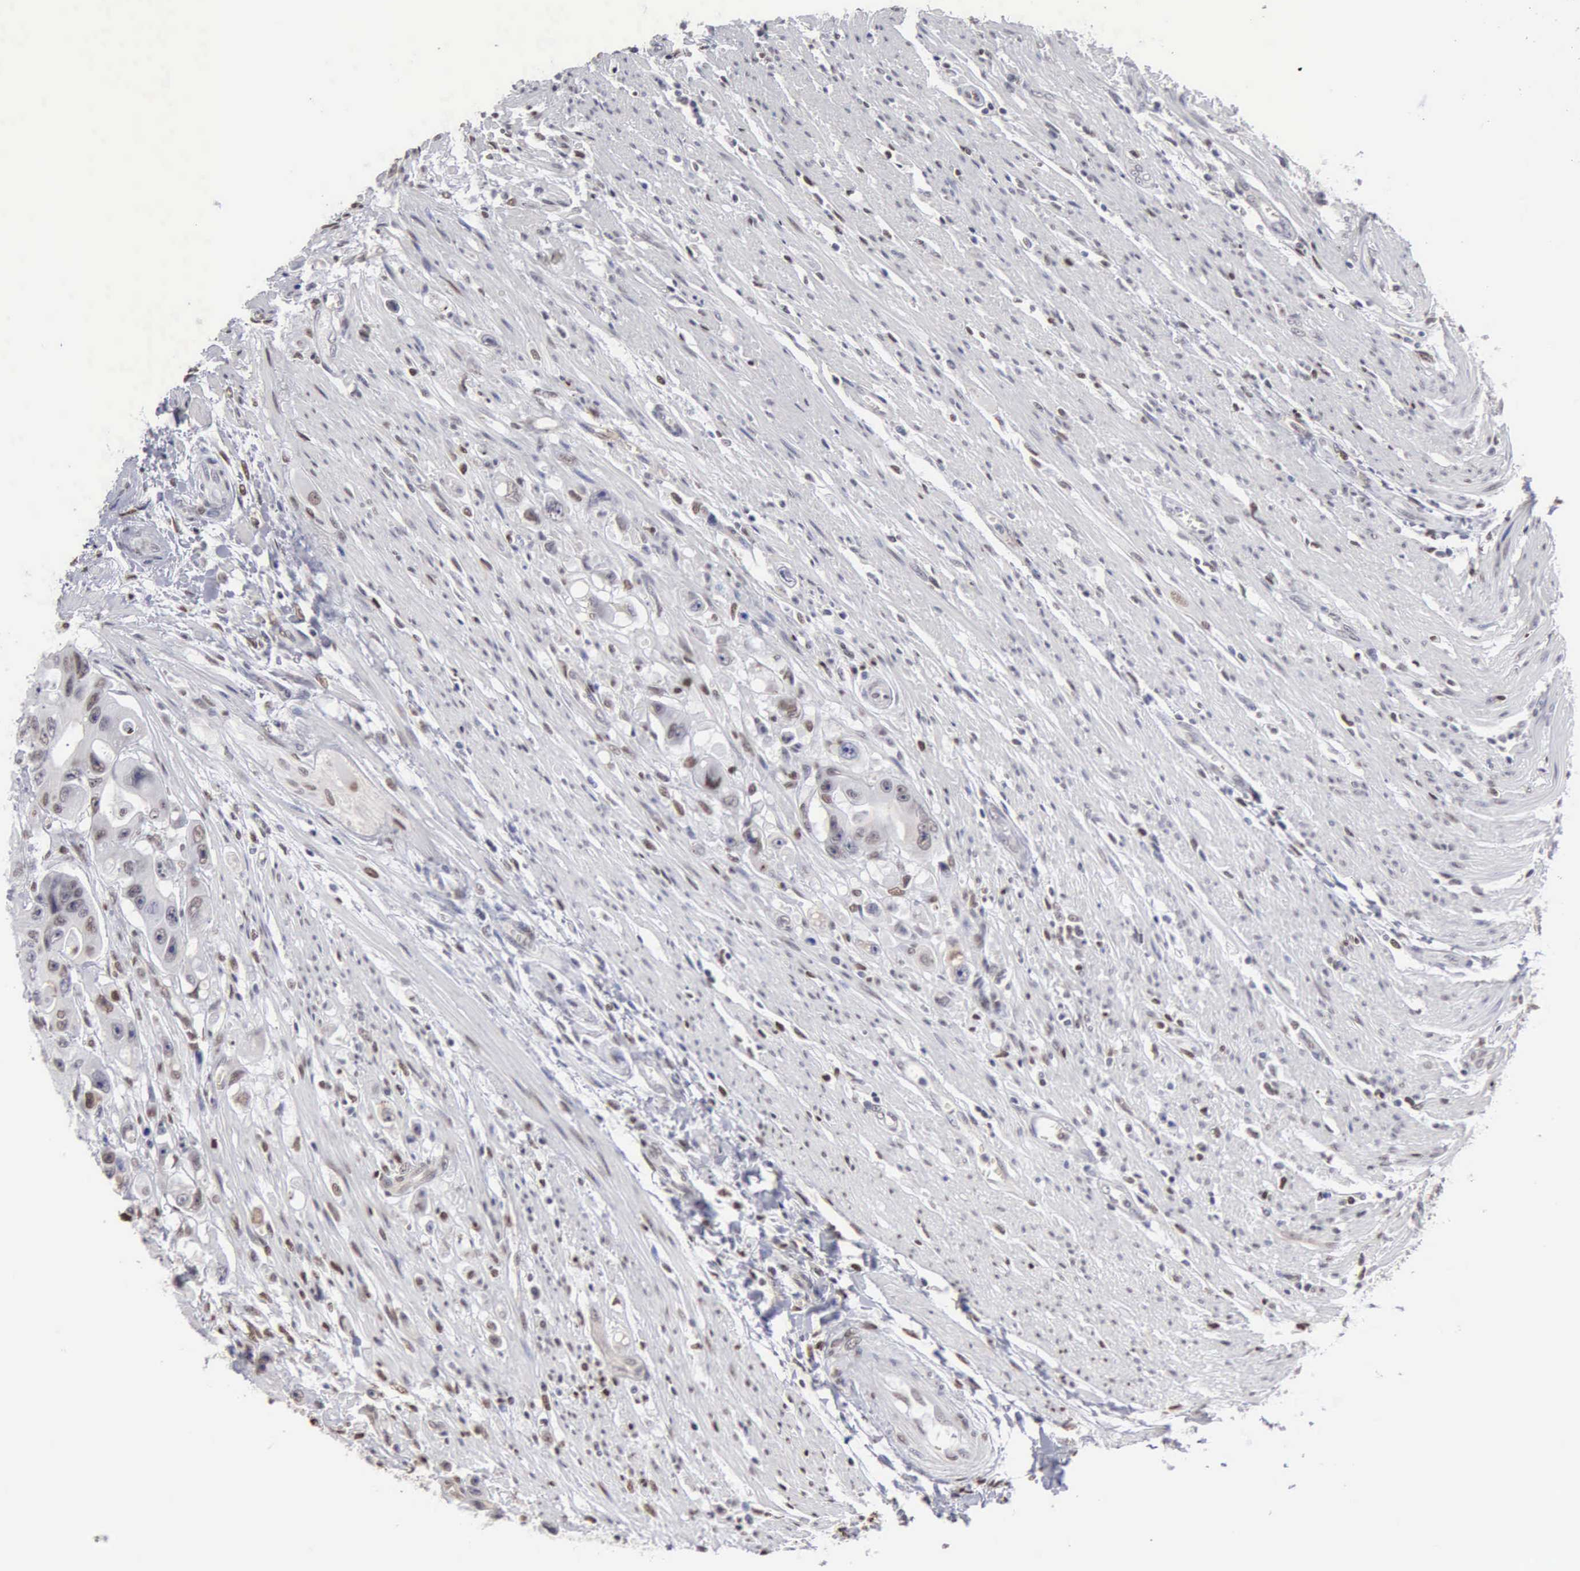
{"staining": {"intensity": "moderate", "quantity": "25%-75%", "location": "nuclear"}, "tissue": "colorectal cancer", "cell_type": "Tumor cells", "image_type": "cancer", "snomed": [{"axis": "morphology", "description": "Adenocarcinoma, NOS"}, {"axis": "topography", "description": "Colon"}], "caption": "Tumor cells exhibit moderate nuclear staining in about 25%-75% of cells in adenocarcinoma (colorectal).", "gene": "CCNG1", "patient": {"sex": "female", "age": 46}}